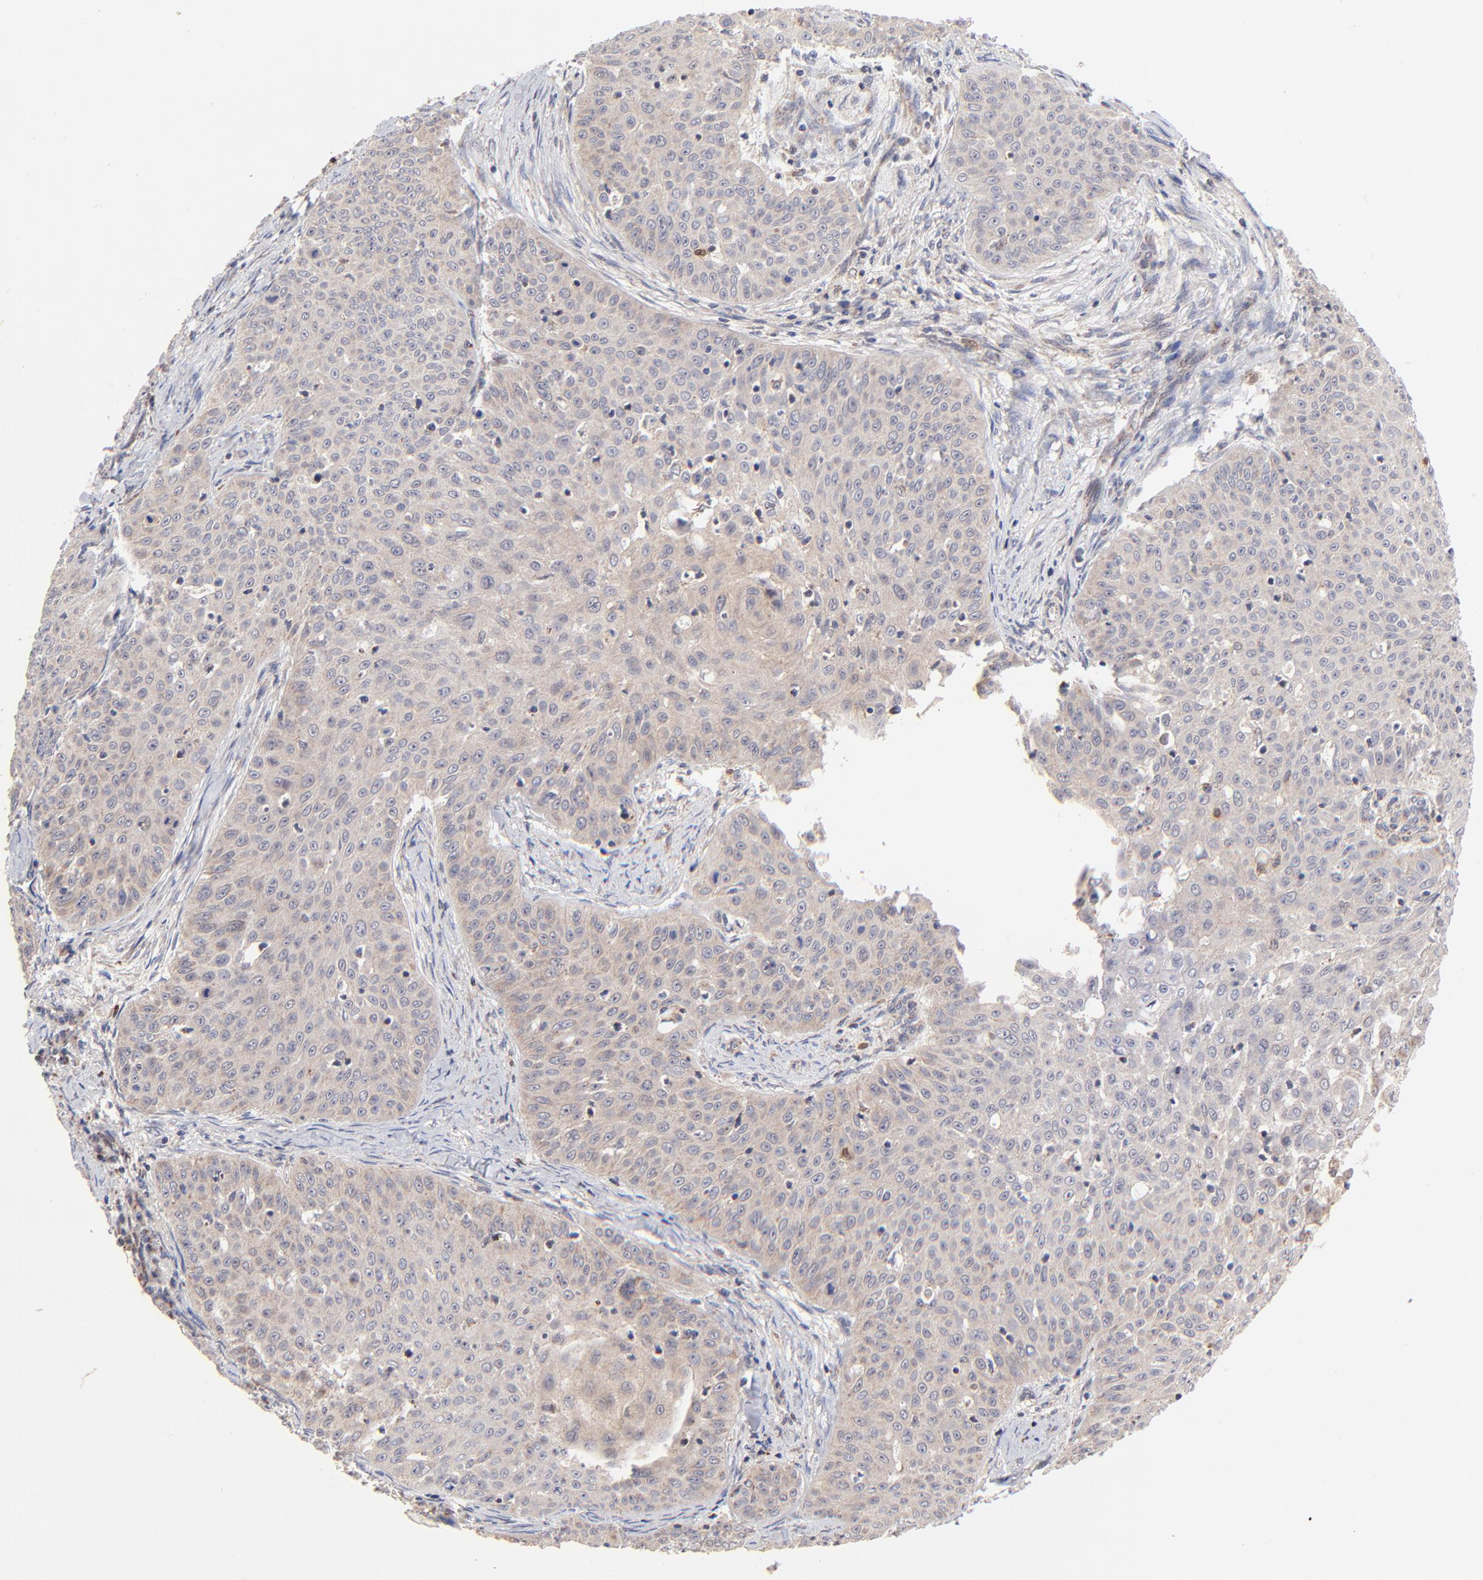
{"staining": {"intensity": "weak", "quantity": ">75%", "location": "cytoplasmic/membranous"}, "tissue": "skin cancer", "cell_type": "Tumor cells", "image_type": "cancer", "snomed": [{"axis": "morphology", "description": "Squamous cell carcinoma, NOS"}, {"axis": "topography", "description": "Skin"}], "caption": "Protein expression analysis of skin cancer reveals weak cytoplasmic/membranous staining in about >75% of tumor cells.", "gene": "FBXL12", "patient": {"sex": "male", "age": 82}}